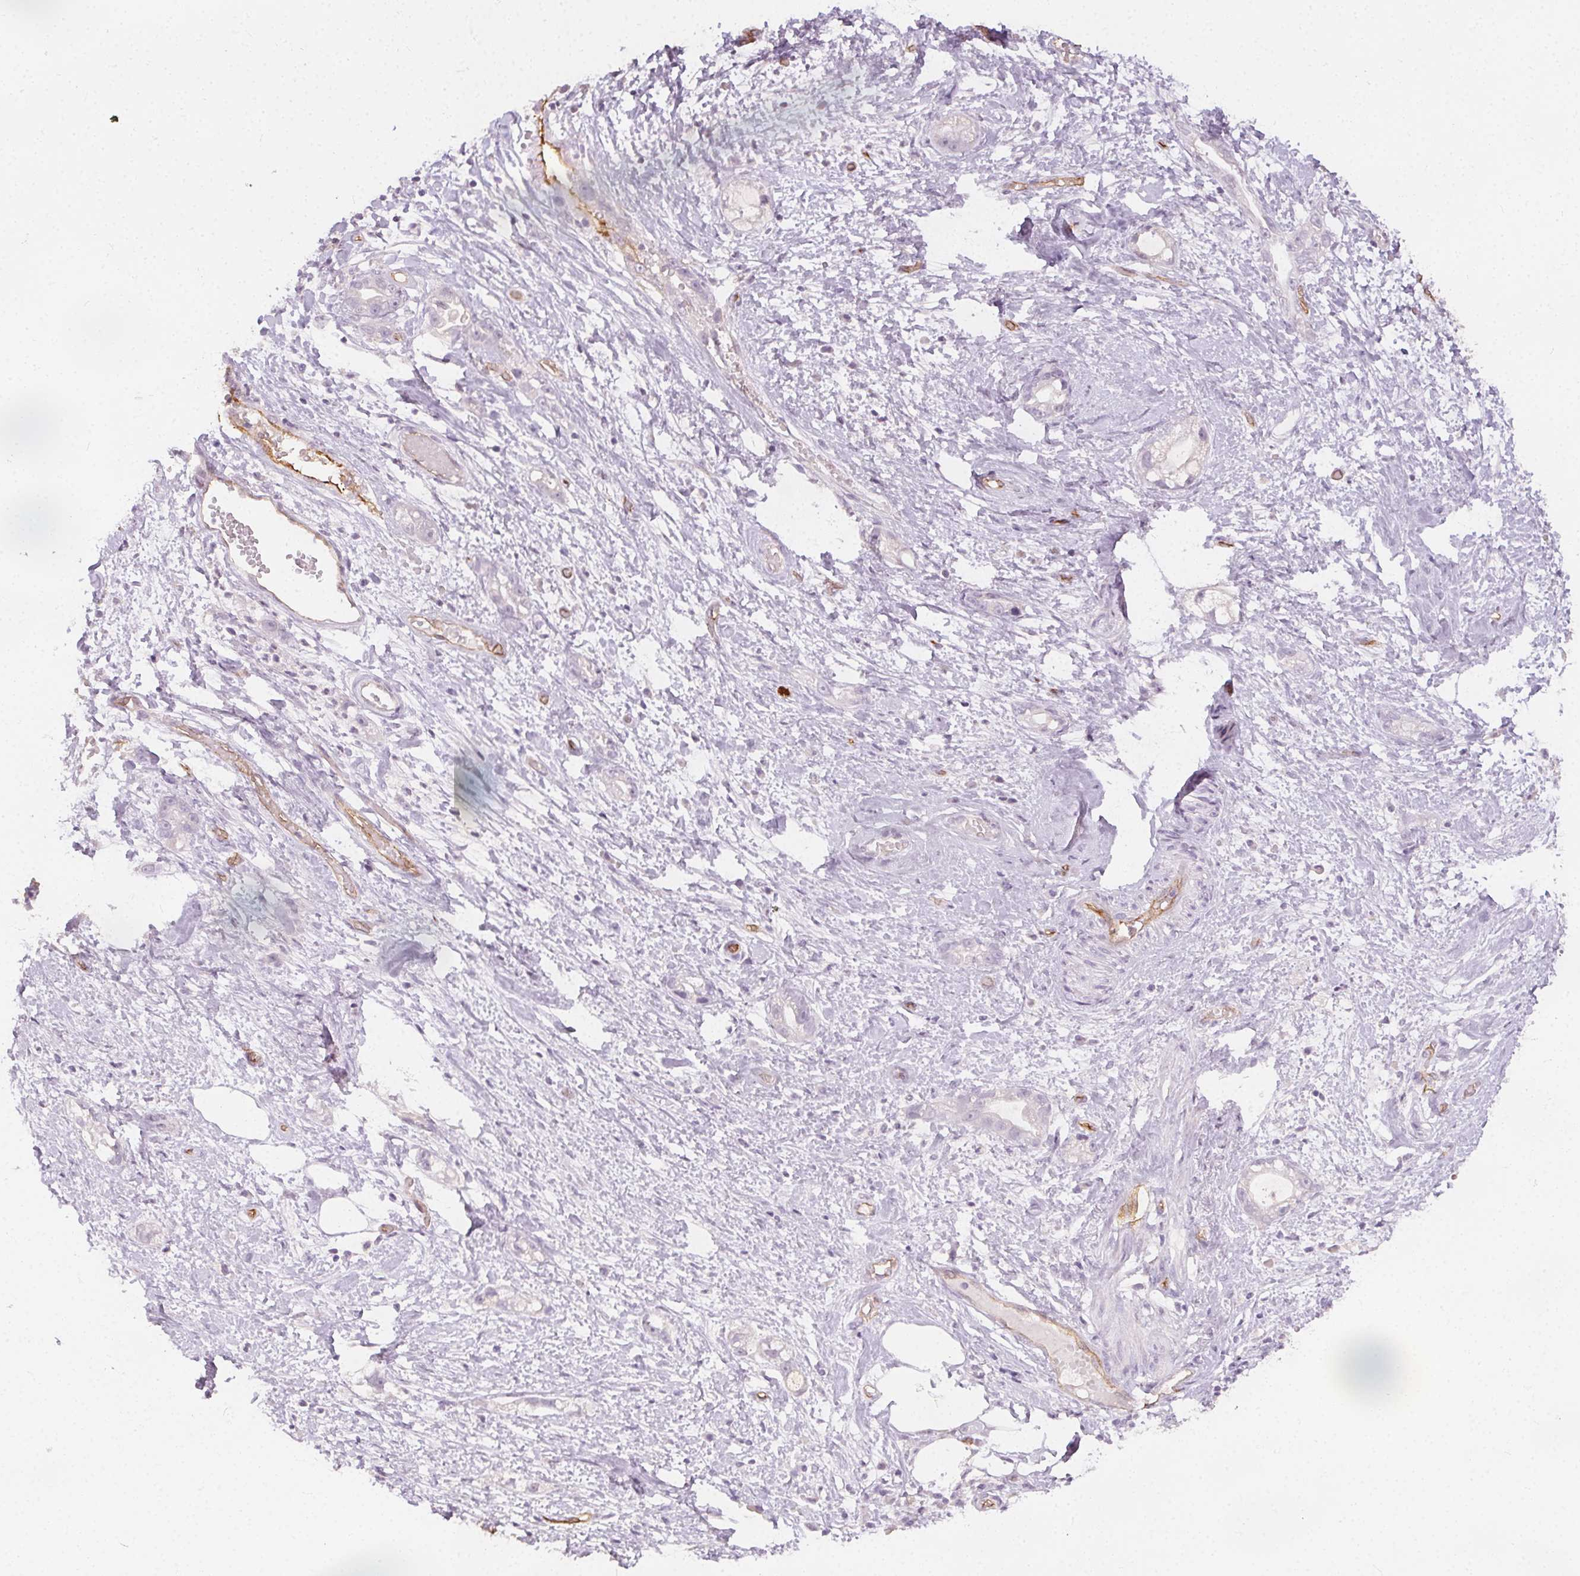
{"staining": {"intensity": "negative", "quantity": "none", "location": "none"}, "tissue": "stomach cancer", "cell_type": "Tumor cells", "image_type": "cancer", "snomed": [{"axis": "morphology", "description": "Adenocarcinoma, NOS"}, {"axis": "topography", "description": "Stomach"}], "caption": "High power microscopy micrograph of an IHC photomicrograph of stomach cancer, revealing no significant staining in tumor cells.", "gene": "PODXL", "patient": {"sex": "male", "age": 55}}